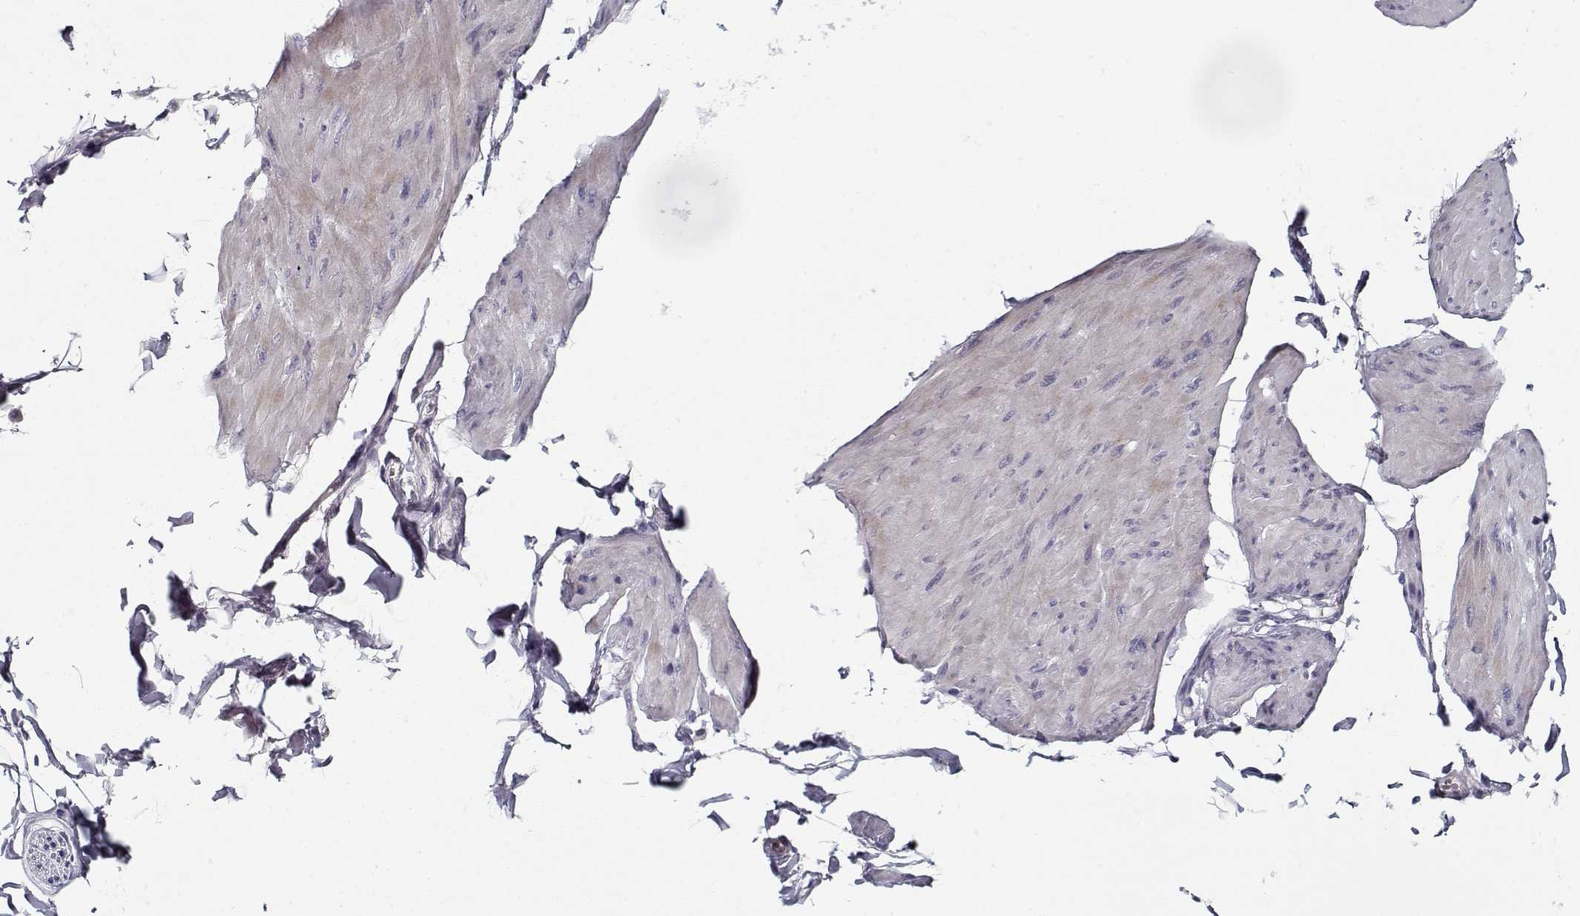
{"staining": {"intensity": "weak", "quantity": "<25%", "location": "cytoplasmic/membranous"}, "tissue": "smooth muscle", "cell_type": "Smooth muscle cells", "image_type": "normal", "snomed": [{"axis": "morphology", "description": "Normal tissue, NOS"}, {"axis": "topography", "description": "Adipose tissue"}, {"axis": "topography", "description": "Smooth muscle"}, {"axis": "topography", "description": "Peripheral nerve tissue"}], "caption": "Micrograph shows no significant protein expression in smooth muscle cells of benign smooth muscle. The staining was performed using DAB (3,3'-diaminobenzidine) to visualize the protein expression in brown, while the nuclei were stained in blue with hematoxylin (Magnification: 20x).", "gene": "DDX25", "patient": {"sex": "male", "age": 83}}